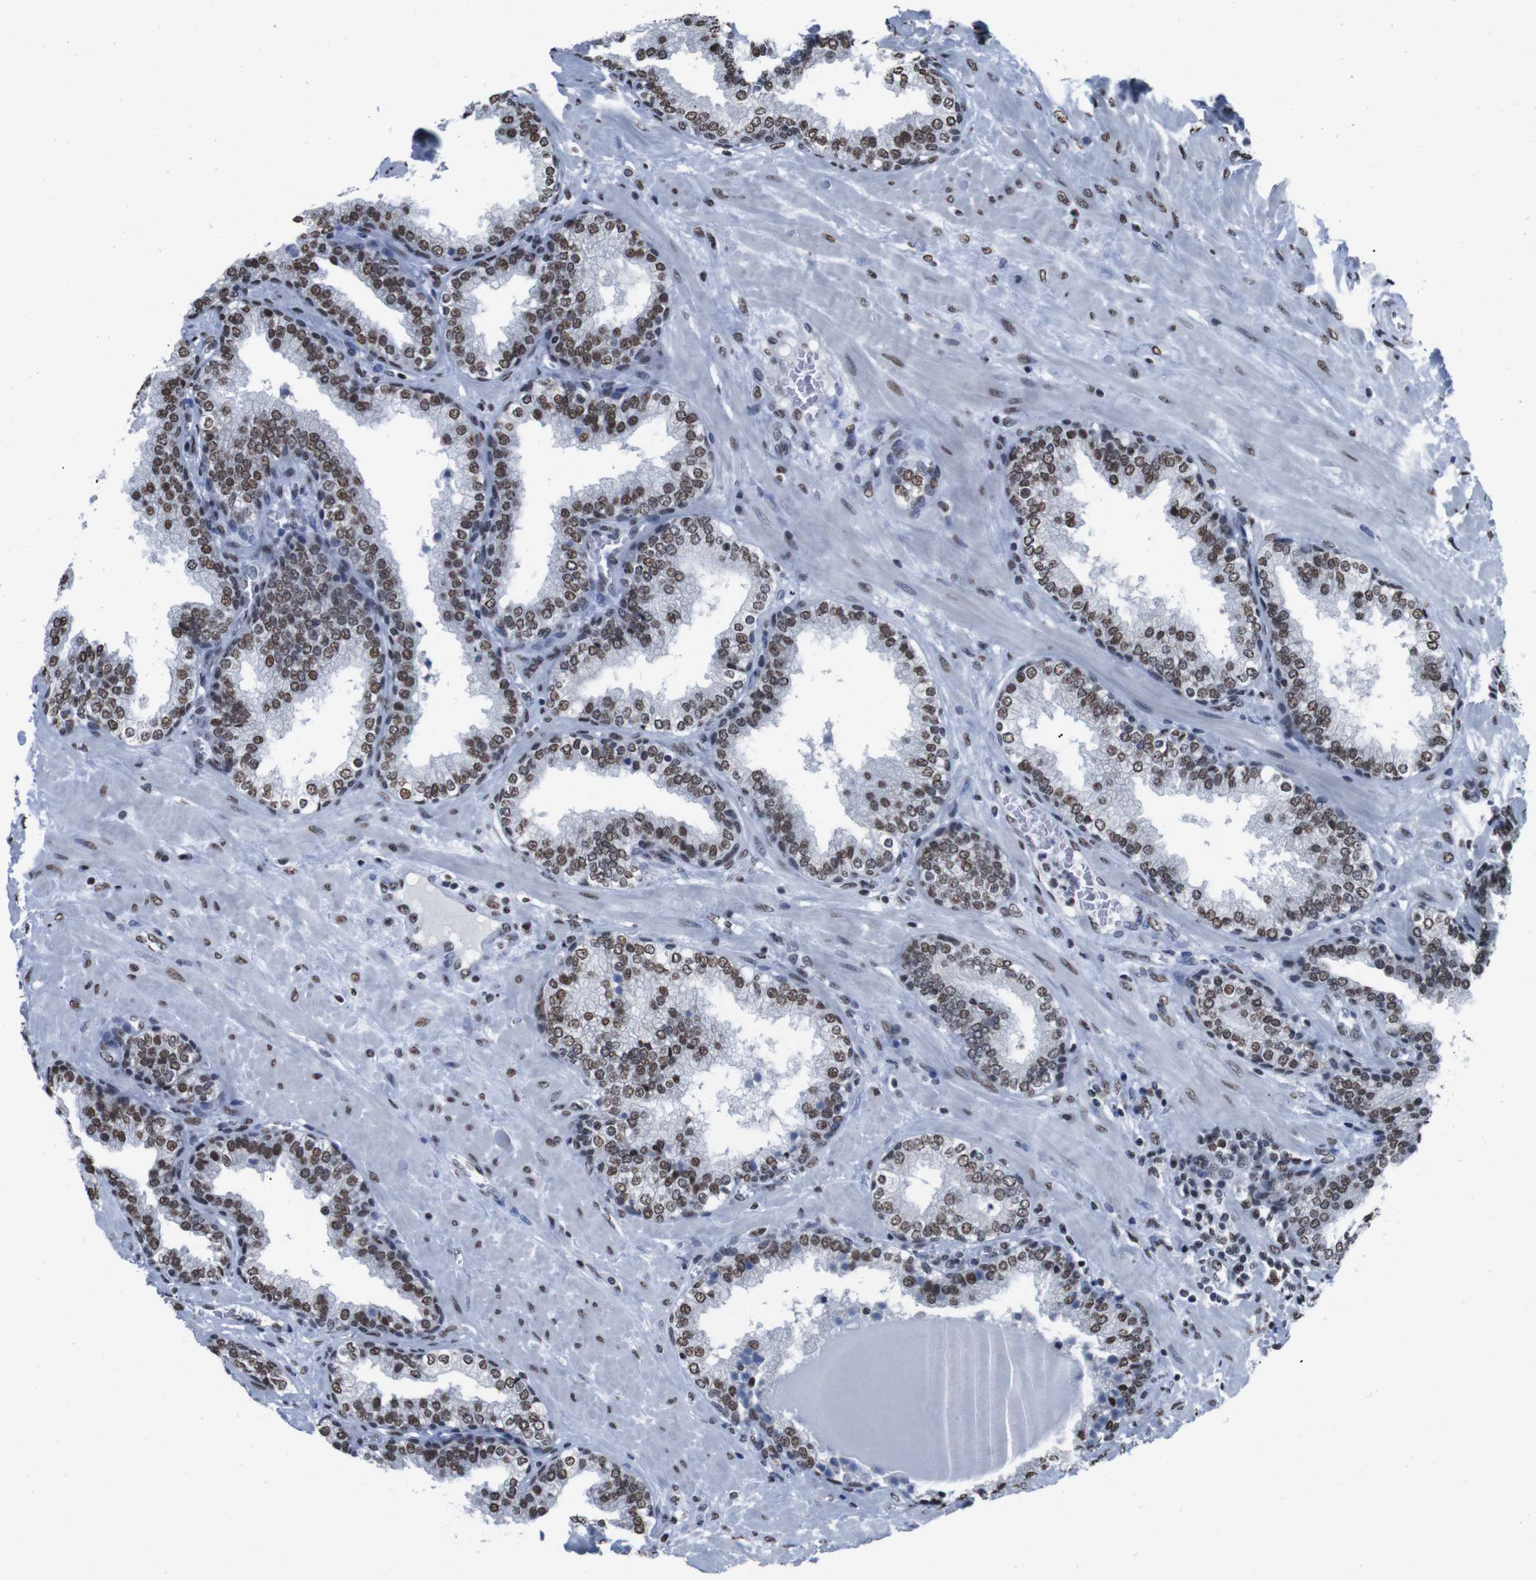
{"staining": {"intensity": "moderate", "quantity": ">75%", "location": "nuclear"}, "tissue": "prostate", "cell_type": "Glandular cells", "image_type": "normal", "snomed": [{"axis": "morphology", "description": "Normal tissue, NOS"}, {"axis": "topography", "description": "Prostate"}], "caption": "An IHC photomicrograph of benign tissue is shown. Protein staining in brown highlights moderate nuclear positivity in prostate within glandular cells. Using DAB (3,3'-diaminobenzidine) (brown) and hematoxylin (blue) stains, captured at high magnification using brightfield microscopy.", "gene": "PIP4P2", "patient": {"sex": "male", "age": 51}}